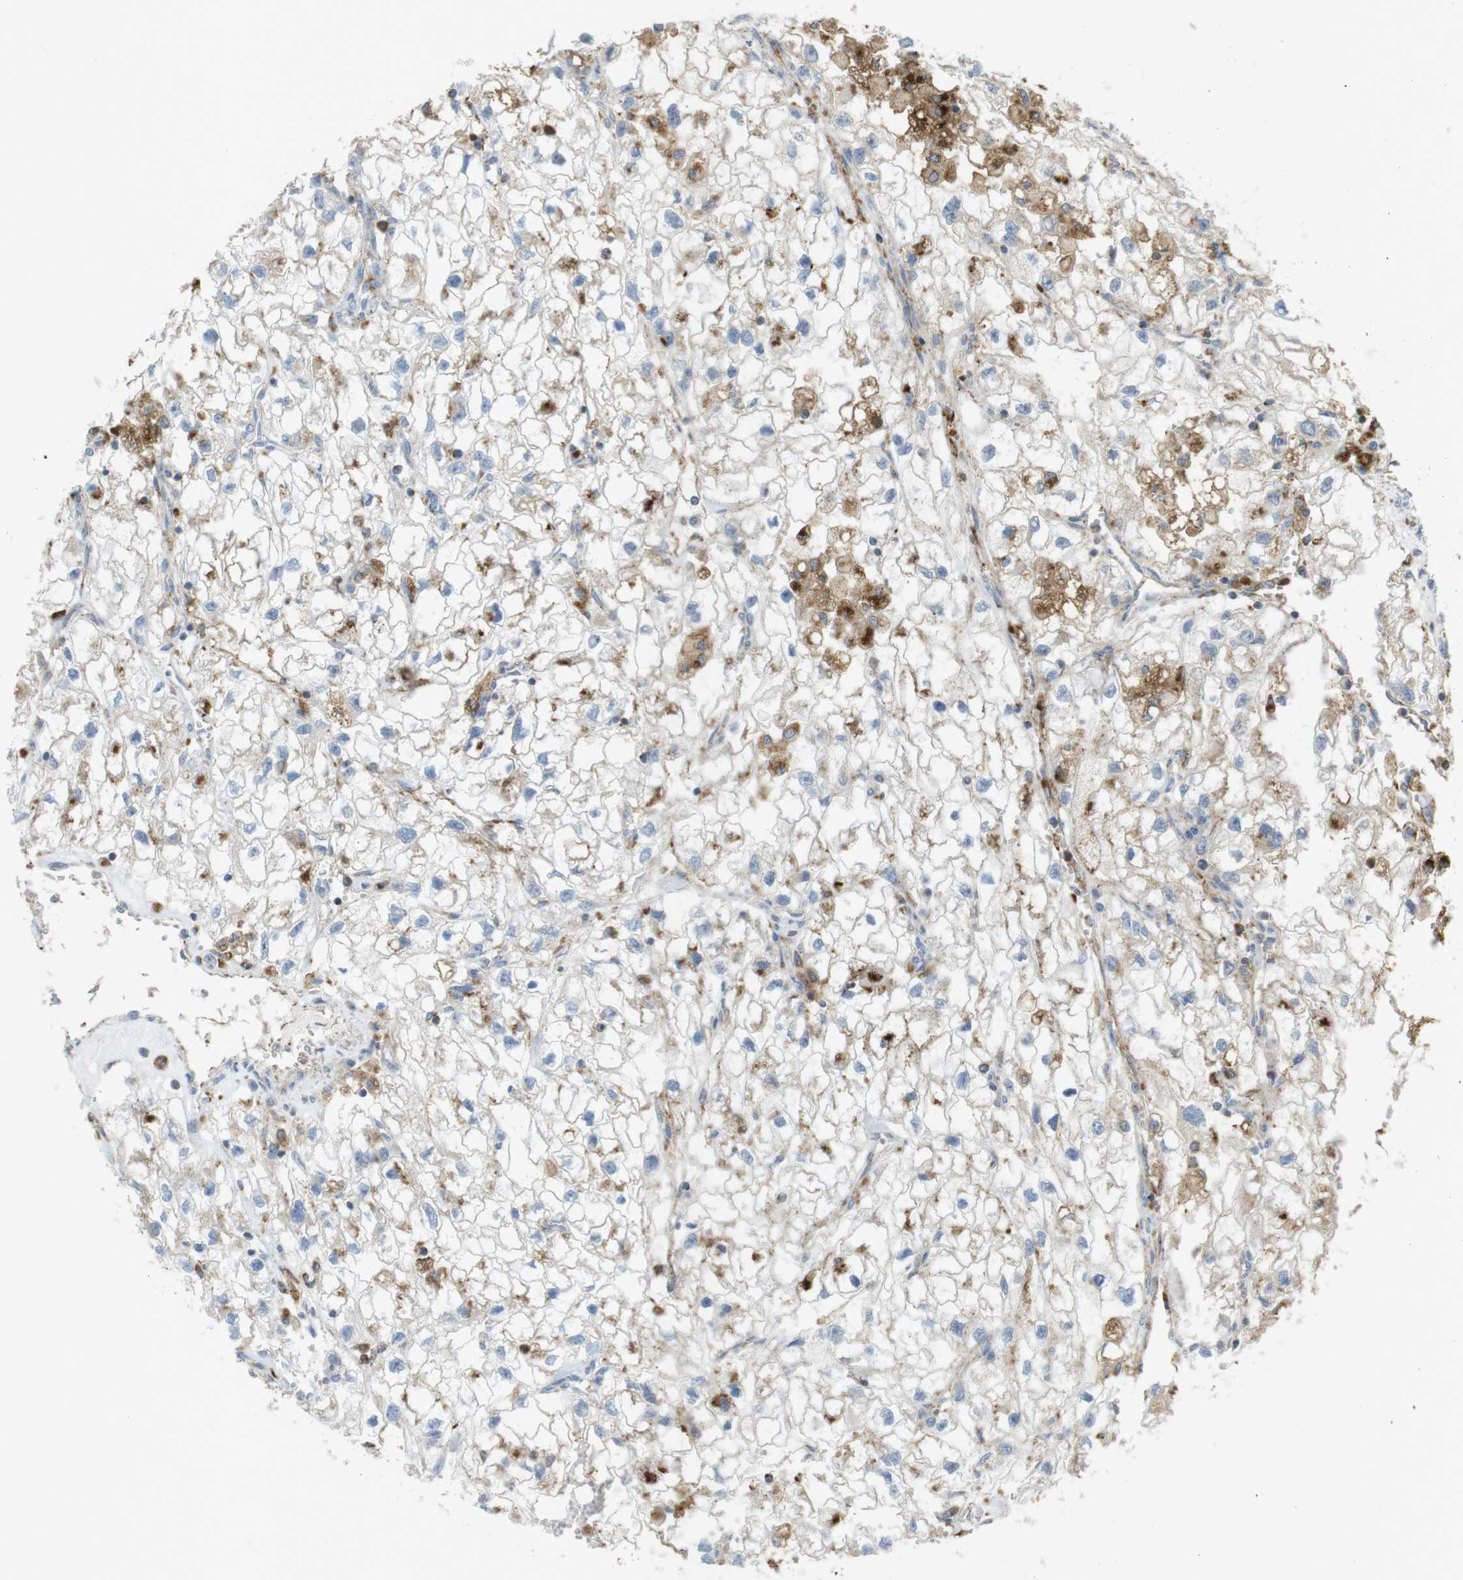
{"staining": {"intensity": "weak", "quantity": "<25%", "location": "cytoplasmic/membranous"}, "tissue": "renal cancer", "cell_type": "Tumor cells", "image_type": "cancer", "snomed": [{"axis": "morphology", "description": "Adenocarcinoma, NOS"}, {"axis": "topography", "description": "Kidney"}], "caption": "Immunohistochemical staining of renal adenocarcinoma displays no significant positivity in tumor cells. (Brightfield microscopy of DAB IHC at high magnification).", "gene": "LAMP1", "patient": {"sex": "female", "age": 70}}